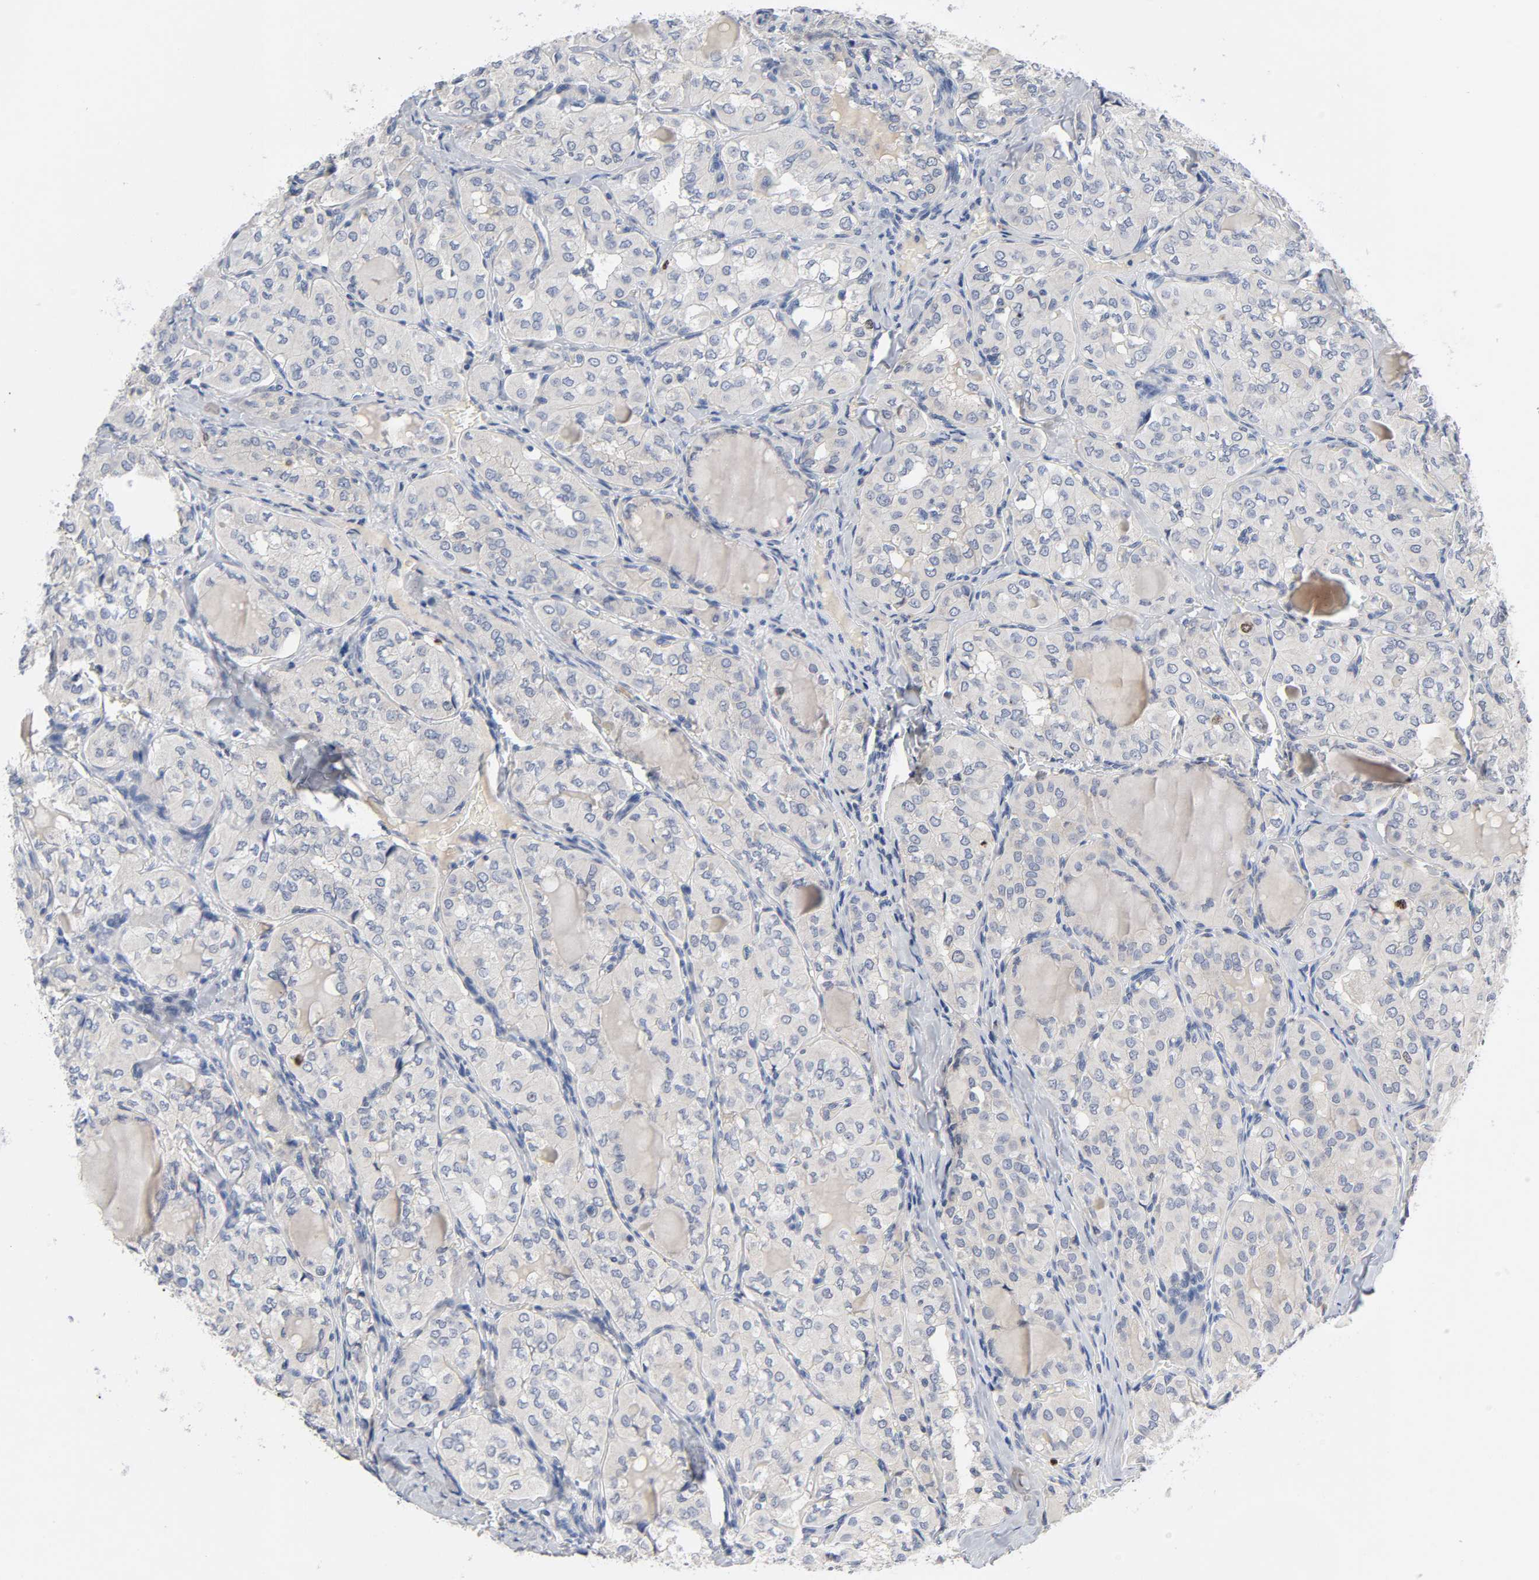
{"staining": {"intensity": "negative", "quantity": "none", "location": "none"}, "tissue": "thyroid cancer", "cell_type": "Tumor cells", "image_type": "cancer", "snomed": [{"axis": "morphology", "description": "Papillary adenocarcinoma, NOS"}, {"axis": "topography", "description": "Thyroid gland"}], "caption": "This is a image of IHC staining of thyroid papillary adenocarcinoma, which shows no positivity in tumor cells.", "gene": "BIRC5", "patient": {"sex": "male", "age": 20}}